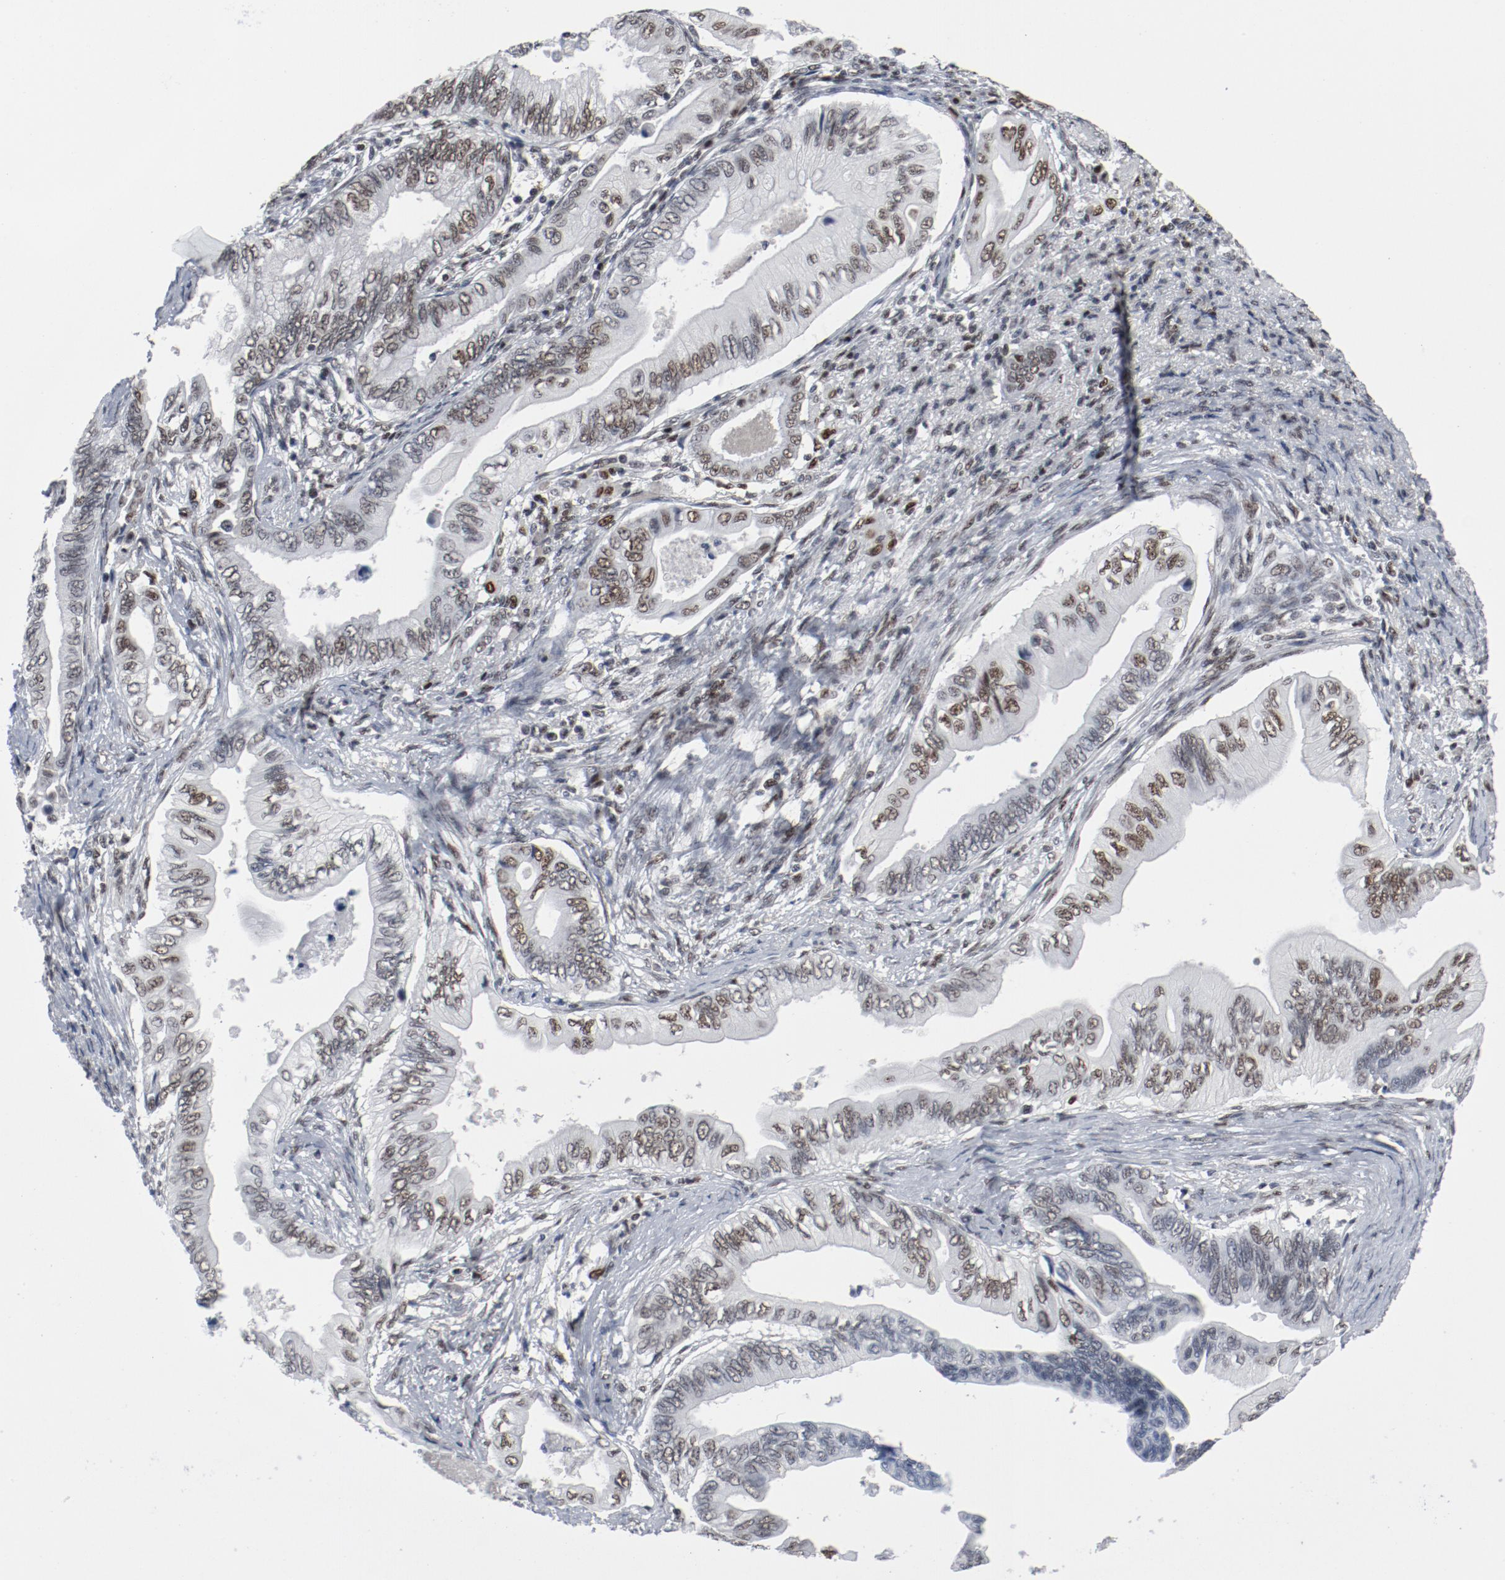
{"staining": {"intensity": "moderate", "quantity": ">75%", "location": "nuclear"}, "tissue": "pancreatic cancer", "cell_type": "Tumor cells", "image_type": "cancer", "snomed": [{"axis": "morphology", "description": "Adenocarcinoma, NOS"}, {"axis": "topography", "description": "Pancreas"}], "caption": "Immunohistochemical staining of pancreatic cancer shows medium levels of moderate nuclear protein staining in approximately >75% of tumor cells.", "gene": "JMJD6", "patient": {"sex": "female", "age": 66}}